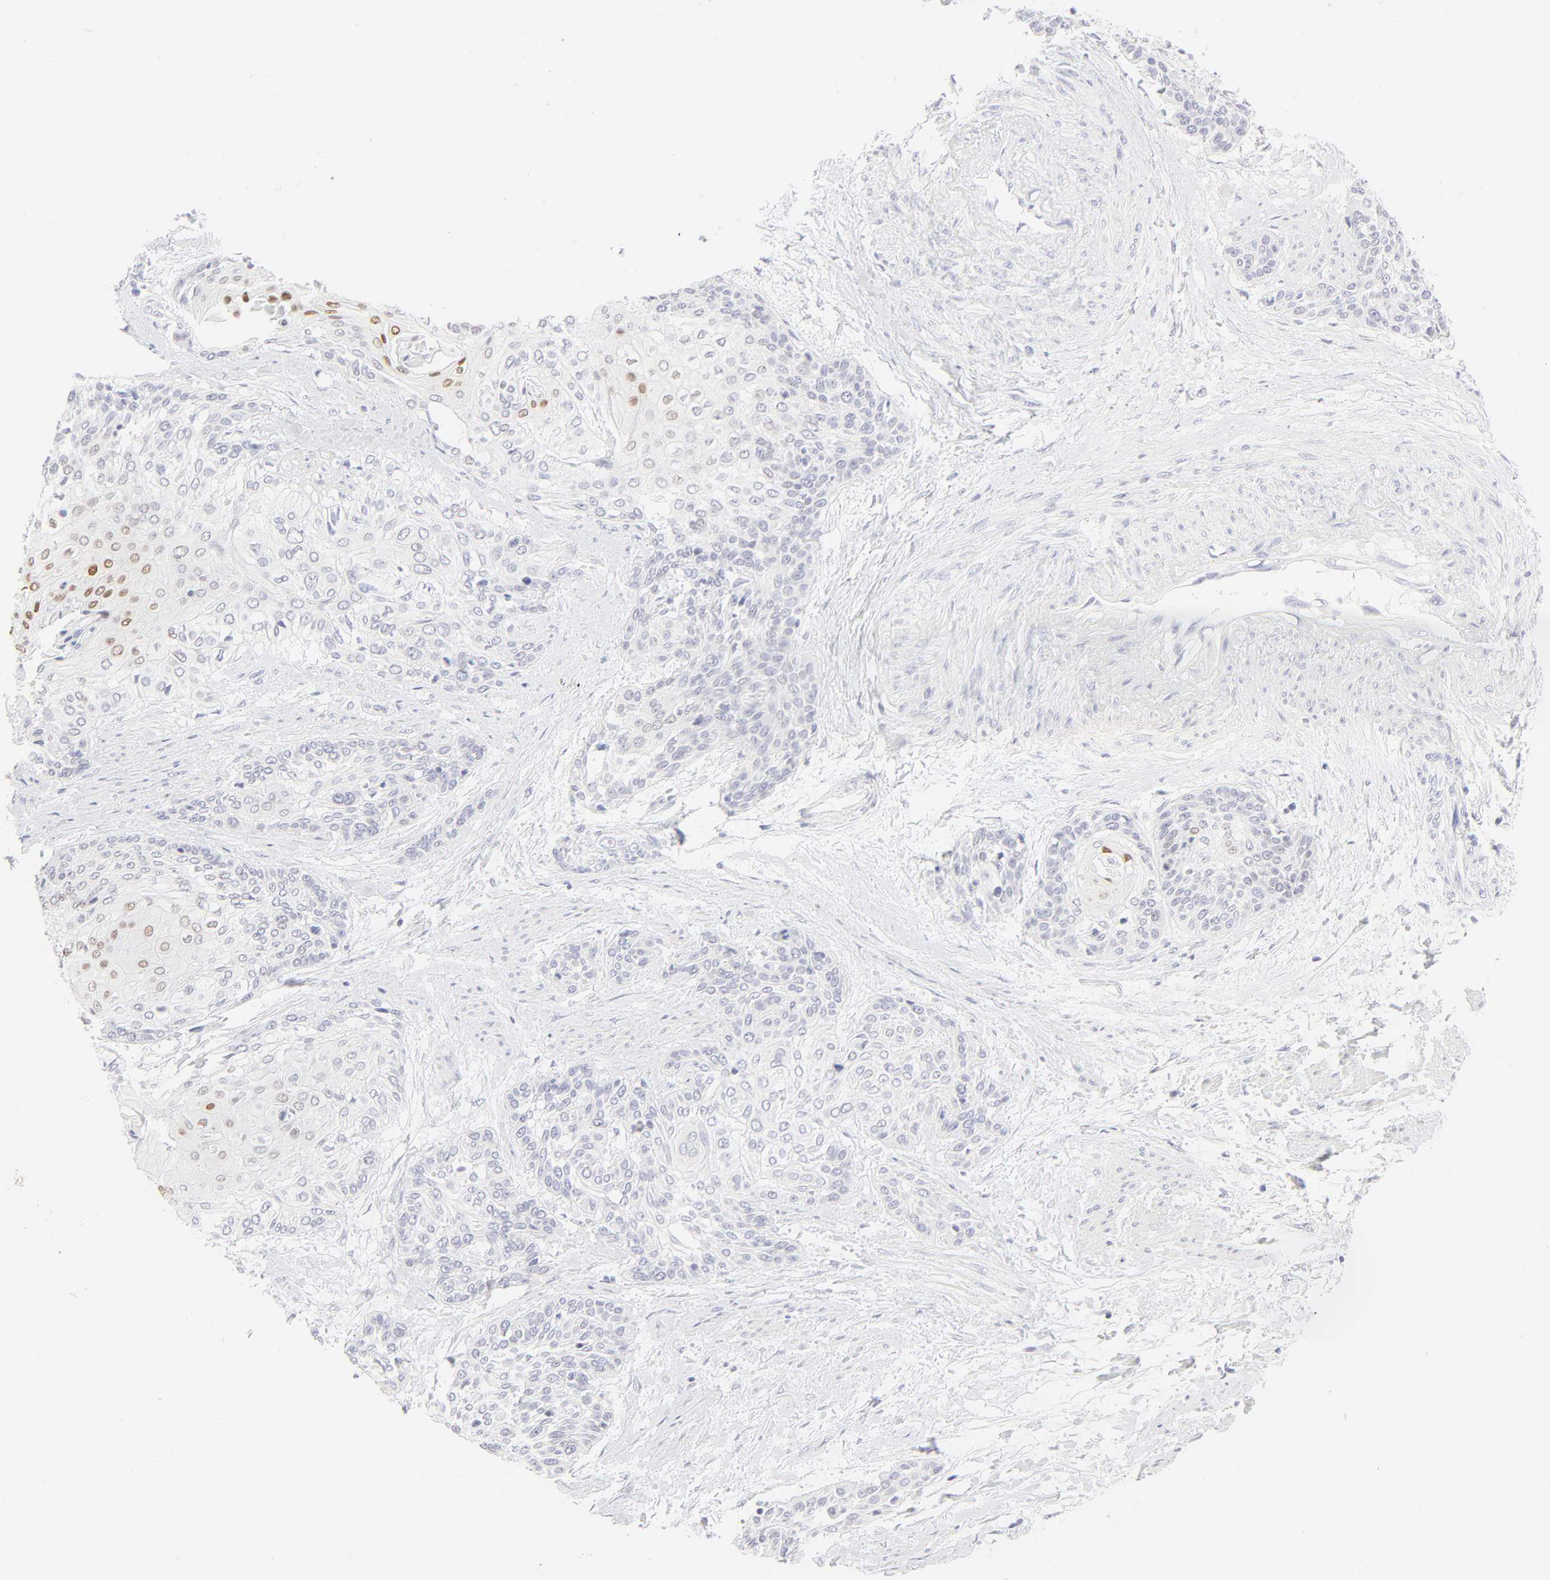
{"staining": {"intensity": "moderate", "quantity": "<25%", "location": "nuclear"}, "tissue": "cervical cancer", "cell_type": "Tumor cells", "image_type": "cancer", "snomed": [{"axis": "morphology", "description": "Squamous cell carcinoma, NOS"}, {"axis": "topography", "description": "Cervix"}], "caption": "Cervical squamous cell carcinoma tissue demonstrates moderate nuclear staining in about <25% of tumor cells", "gene": "ELF3", "patient": {"sex": "female", "age": 57}}